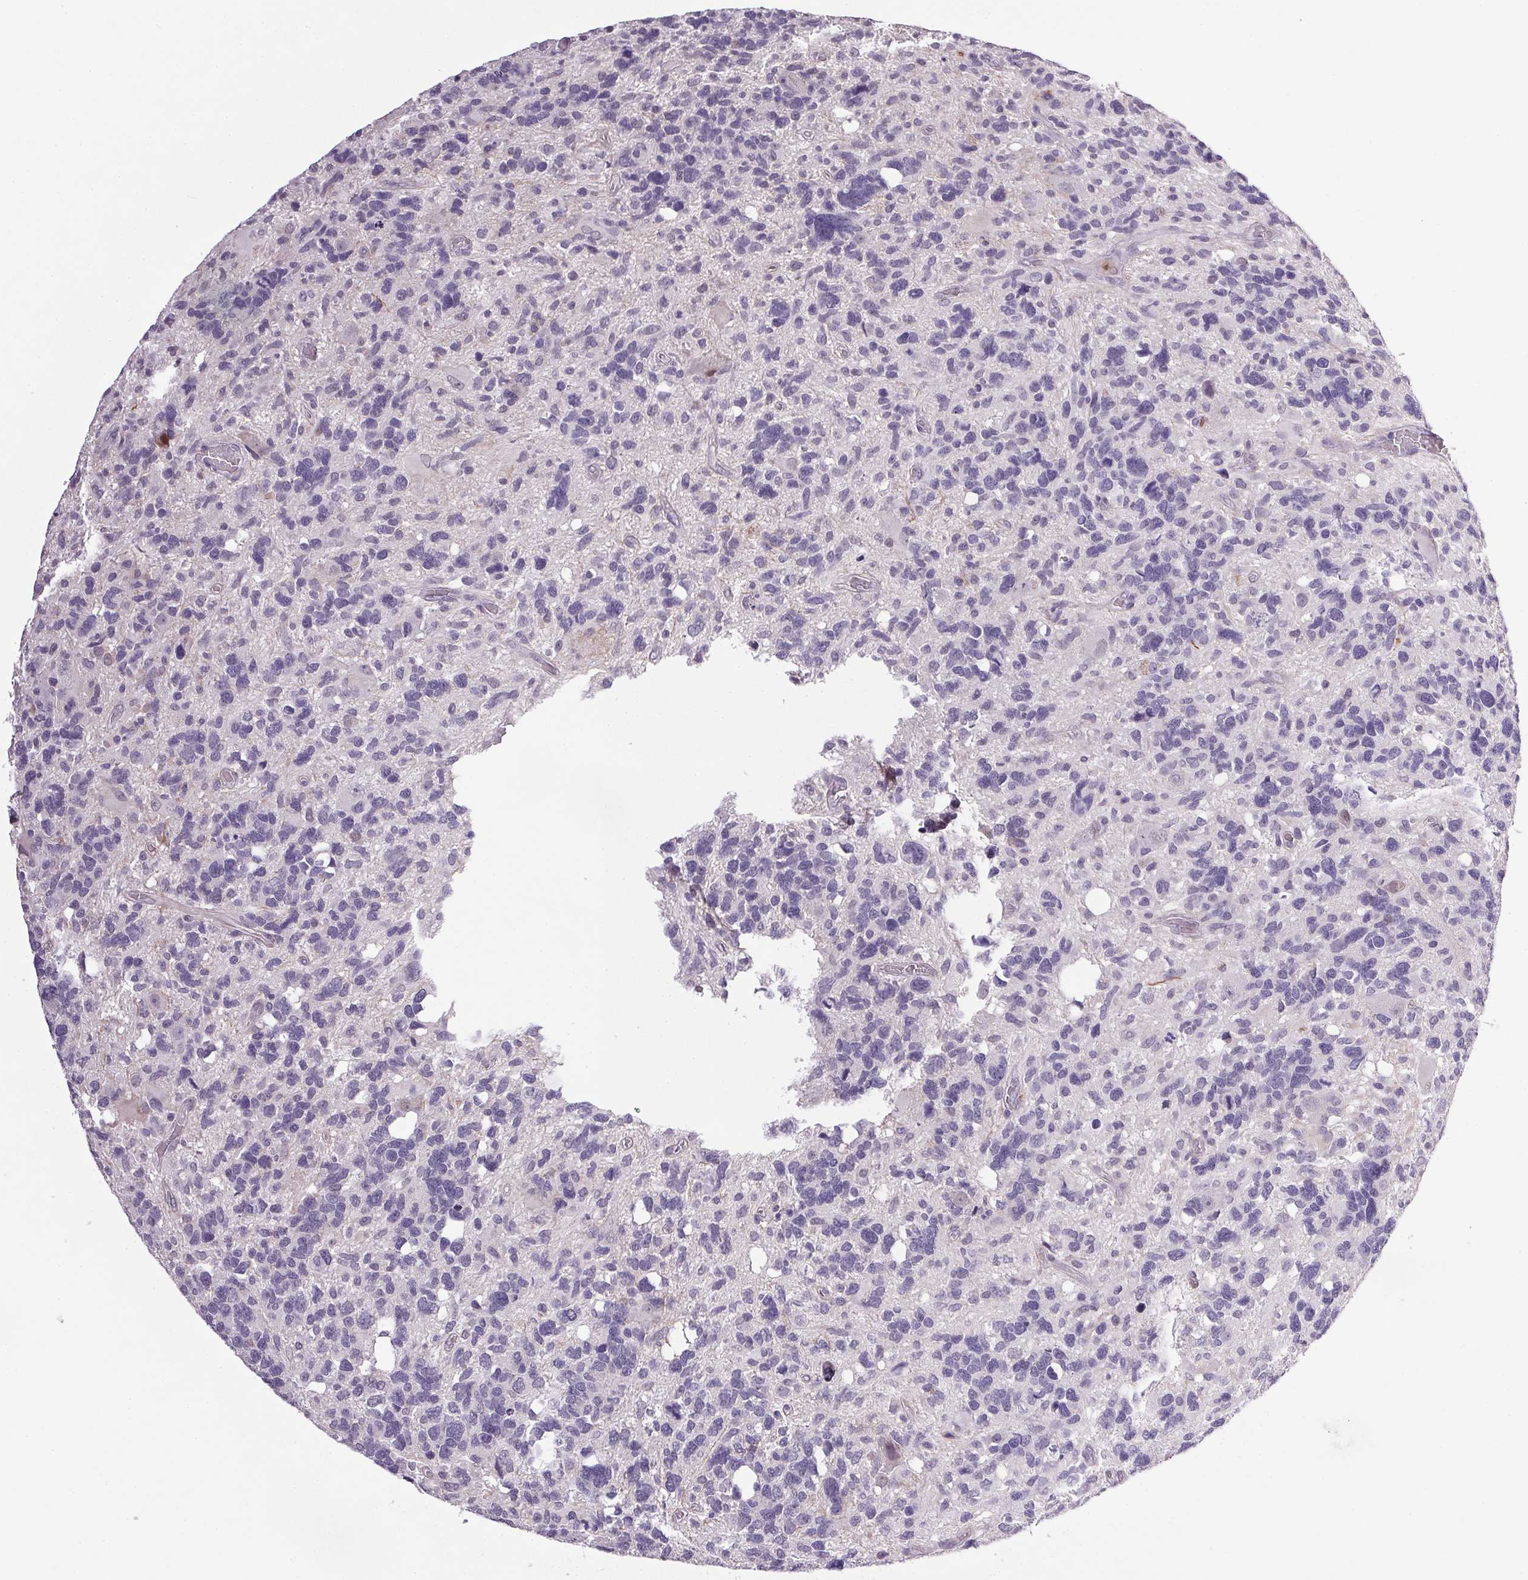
{"staining": {"intensity": "negative", "quantity": "none", "location": "none"}, "tissue": "glioma", "cell_type": "Tumor cells", "image_type": "cancer", "snomed": [{"axis": "morphology", "description": "Glioma, malignant, High grade"}, {"axis": "topography", "description": "Brain"}], "caption": "Immunohistochemistry (IHC) histopathology image of human glioma stained for a protein (brown), which exhibits no positivity in tumor cells.", "gene": "TRDN", "patient": {"sex": "male", "age": 49}}